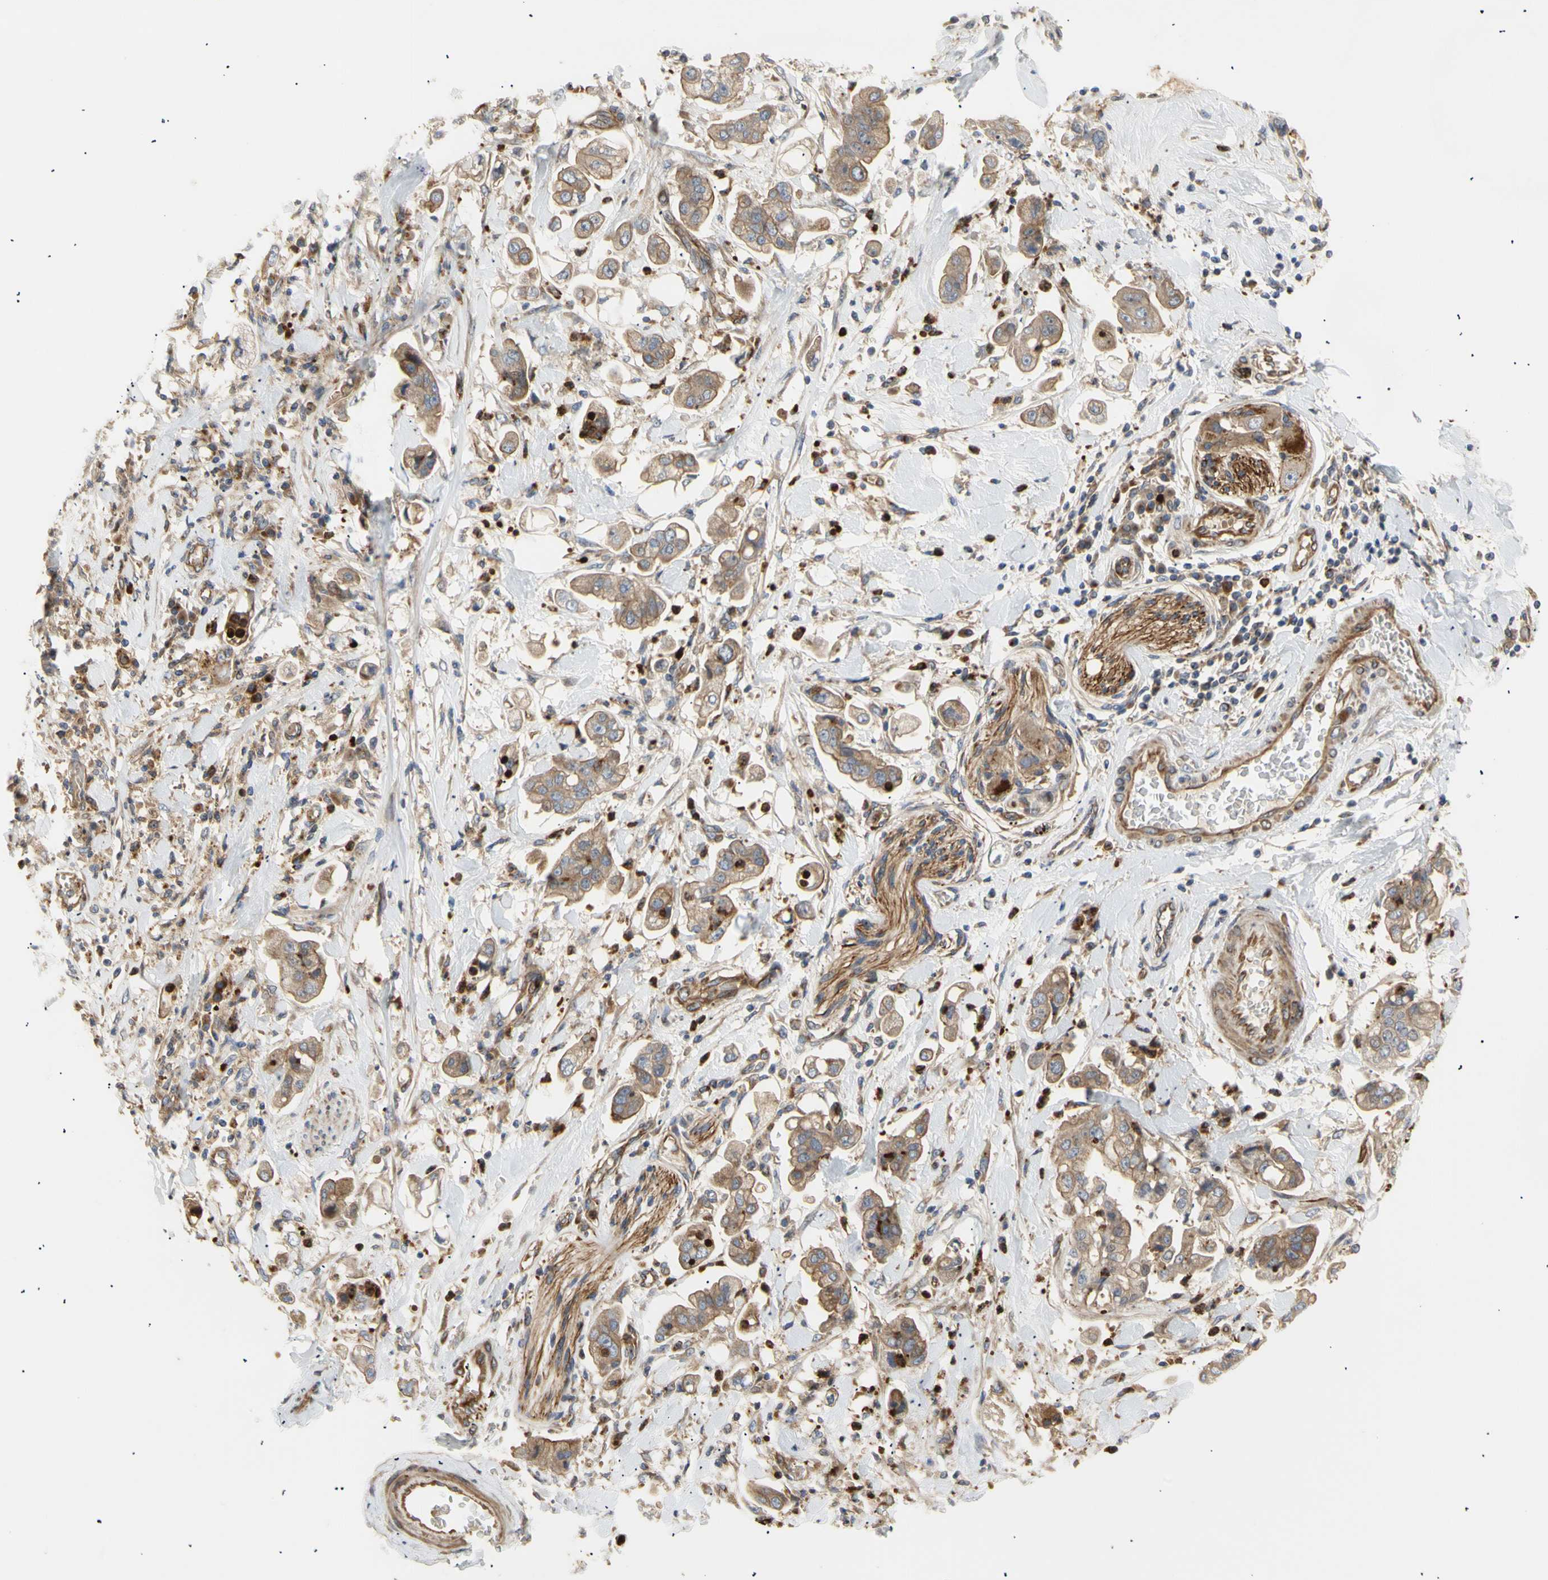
{"staining": {"intensity": "moderate", "quantity": ">75%", "location": "cytoplasmic/membranous"}, "tissue": "stomach cancer", "cell_type": "Tumor cells", "image_type": "cancer", "snomed": [{"axis": "morphology", "description": "Adenocarcinoma, NOS"}, {"axis": "topography", "description": "Stomach"}], "caption": "Adenocarcinoma (stomach) was stained to show a protein in brown. There is medium levels of moderate cytoplasmic/membranous staining in approximately >75% of tumor cells.", "gene": "TUBG2", "patient": {"sex": "male", "age": 62}}